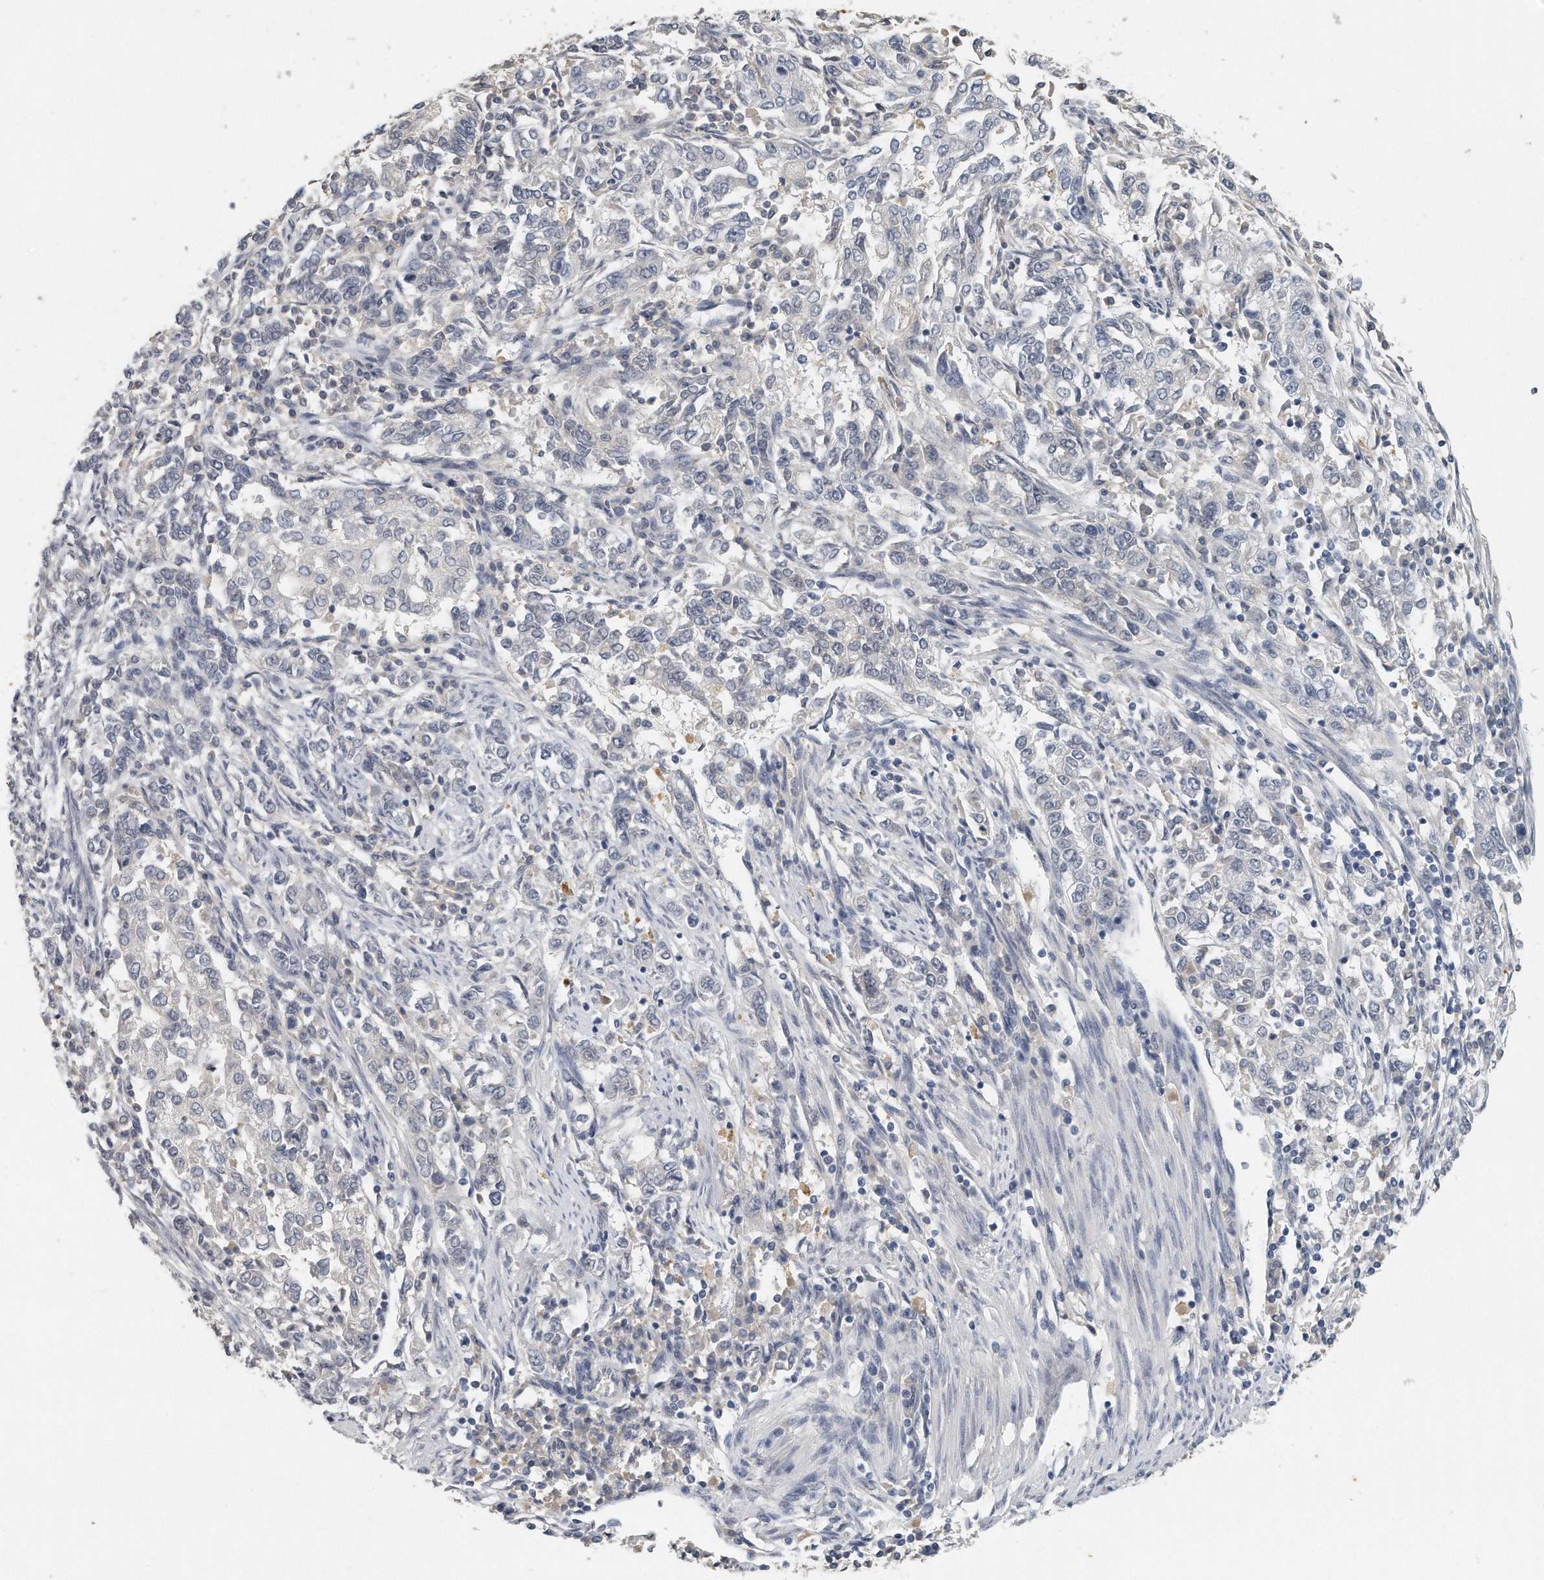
{"staining": {"intensity": "negative", "quantity": "none", "location": "none"}, "tissue": "endometrial cancer", "cell_type": "Tumor cells", "image_type": "cancer", "snomed": [{"axis": "morphology", "description": "Adenocarcinoma, NOS"}, {"axis": "topography", "description": "Endometrium"}], "caption": "Tumor cells are negative for protein expression in human adenocarcinoma (endometrial). (DAB immunohistochemistry (IHC) visualized using brightfield microscopy, high magnification).", "gene": "CAMK1", "patient": {"sex": "female", "age": 49}}